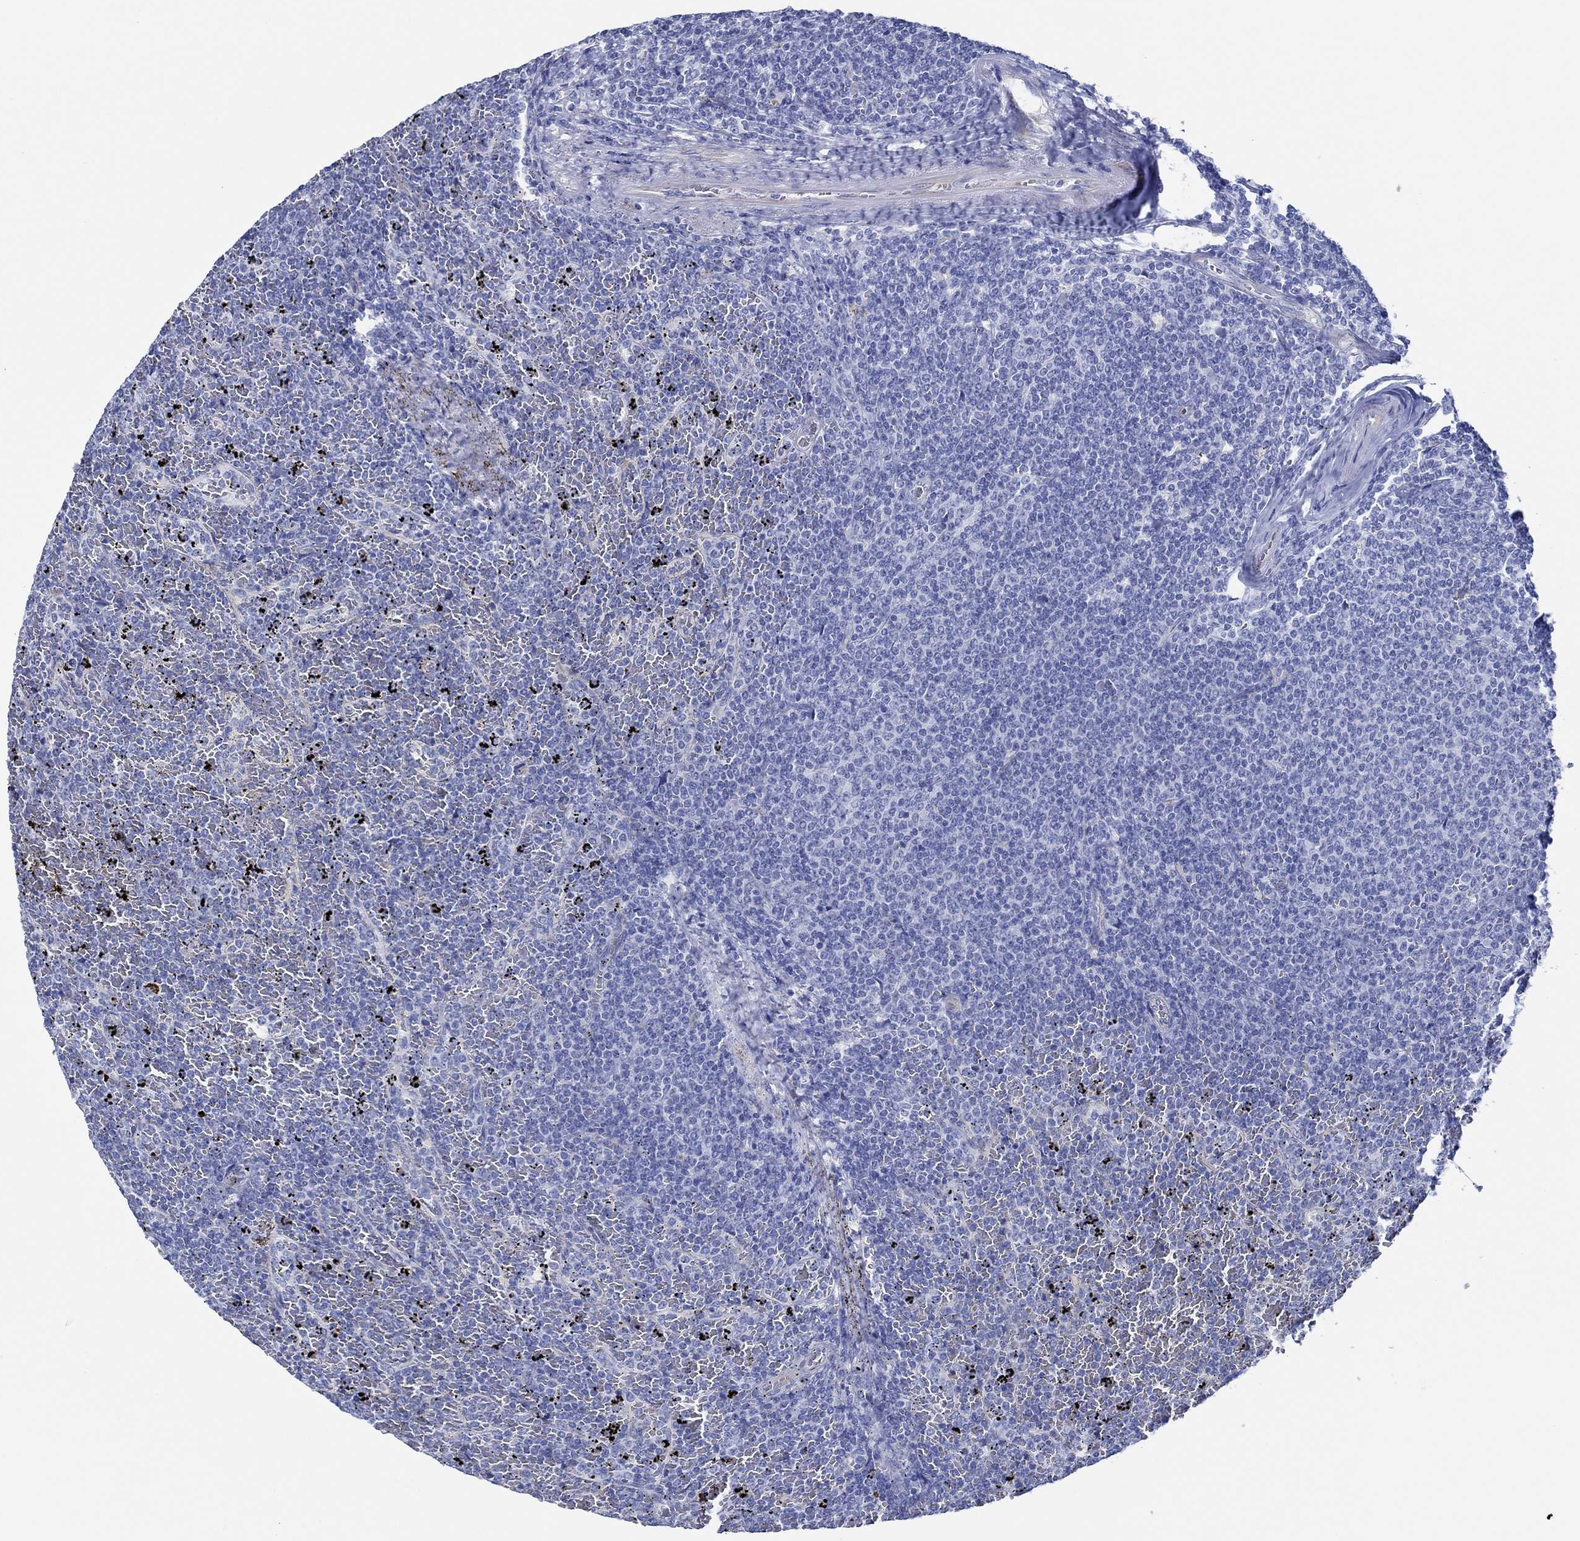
{"staining": {"intensity": "negative", "quantity": "none", "location": "none"}, "tissue": "lymphoma", "cell_type": "Tumor cells", "image_type": "cancer", "snomed": [{"axis": "morphology", "description": "Malignant lymphoma, non-Hodgkin's type, Low grade"}, {"axis": "topography", "description": "Spleen"}], "caption": "Tumor cells are negative for protein expression in human lymphoma.", "gene": "IGFBP6", "patient": {"sex": "female", "age": 77}}